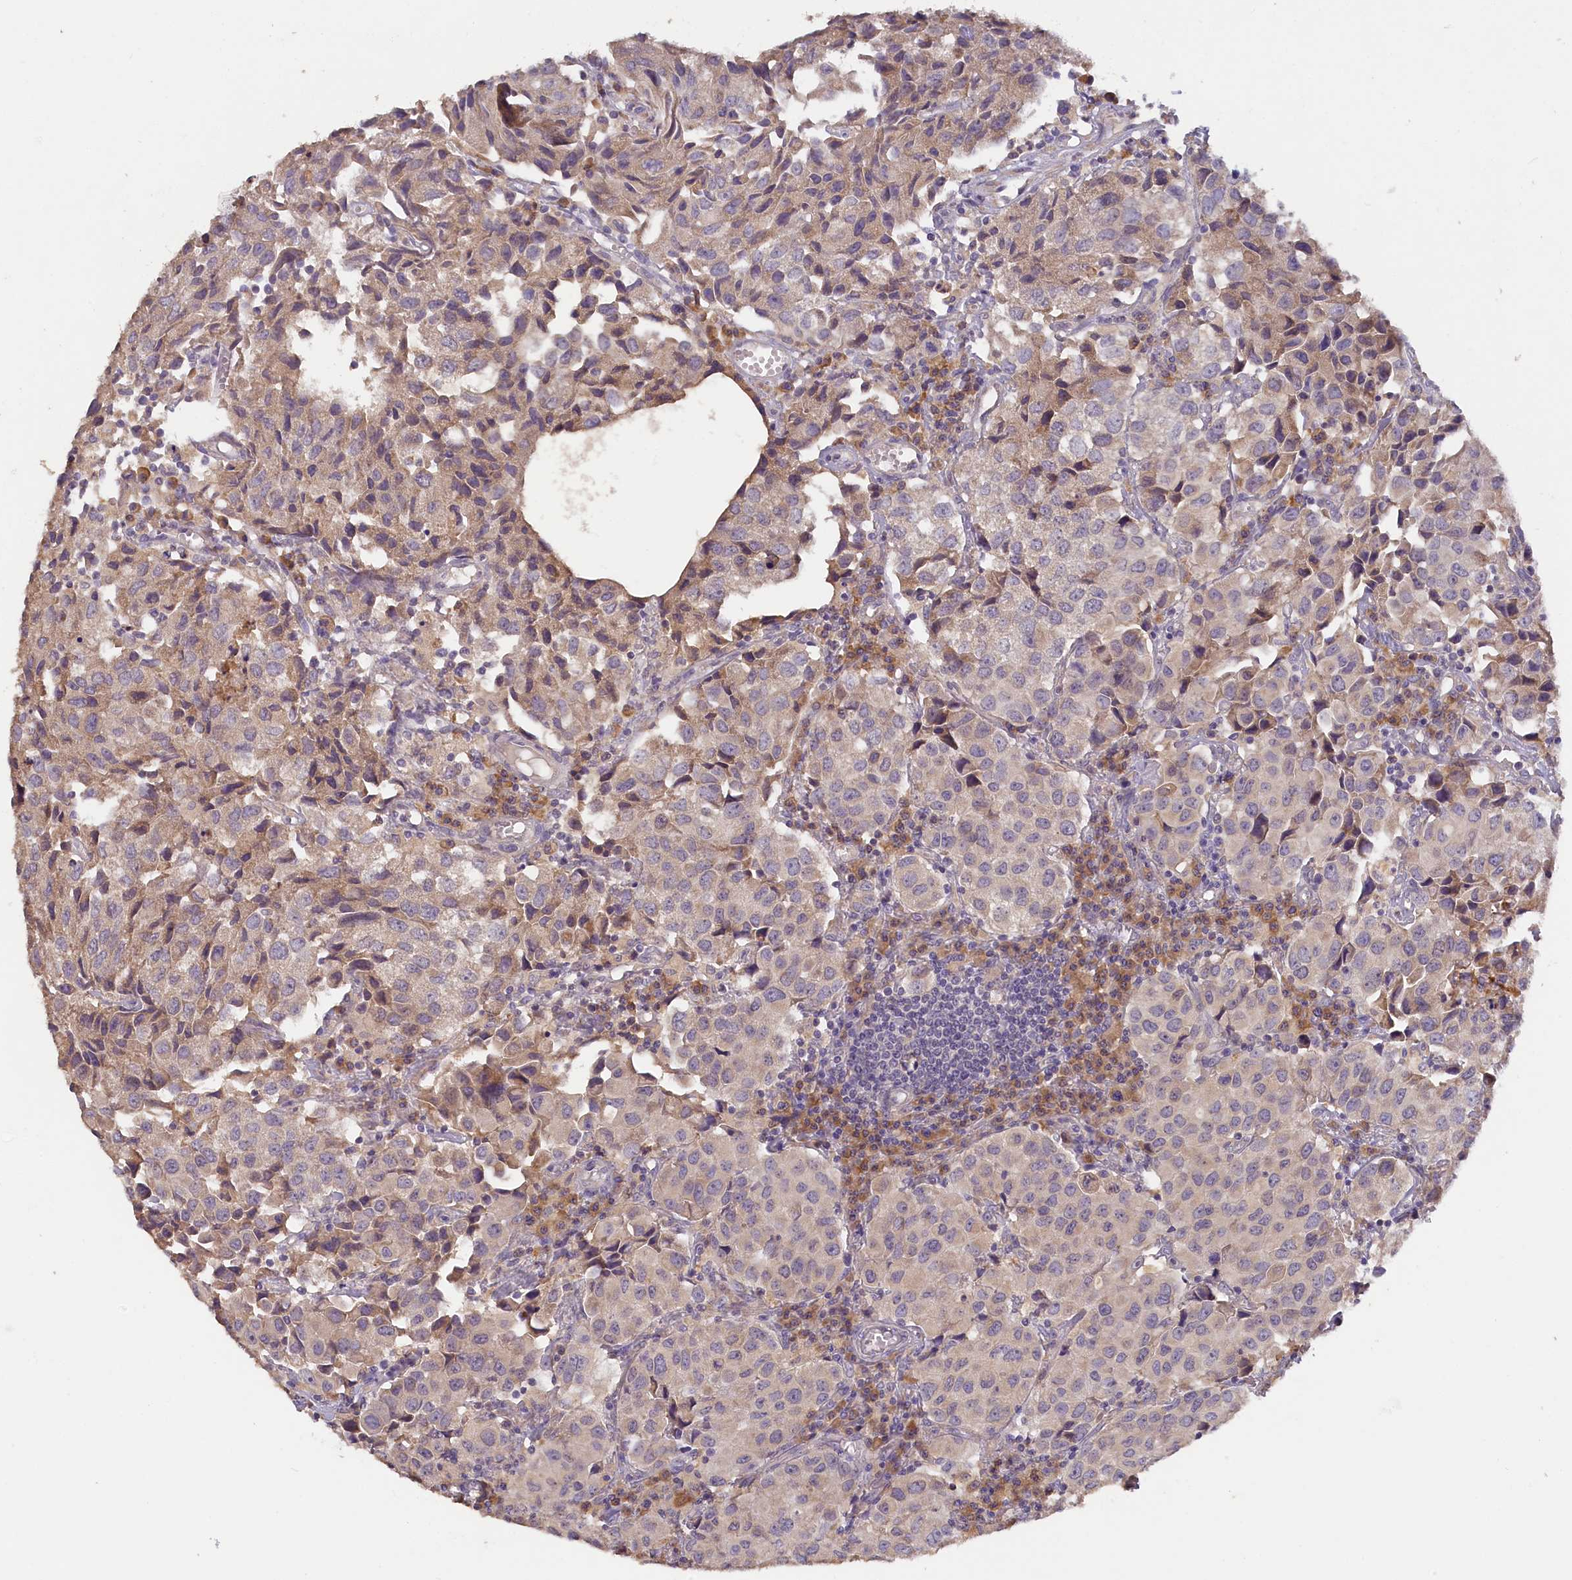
{"staining": {"intensity": "weak", "quantity": "<25%", "location": "cytoplasmic/membranous"}, "tissue": "urothelial cancer", "cell_type": "Tumor cells", "image_type": "cancer", "snomed": [{"axis": "morphology", "description": "Urothelial carcinoma, High grade"}, {"axis": "topography", "description": "Urinary bladder"}], "caption": "Image shows no protein expression in tumor cells of high-grade urothelial carcinoma tissue. (Brightfield microscopy of DAB (3,3'-diaminobenzidine) immunohistochemistry (IHC) at high magnification).", "gene": "ST7L", "patient": {"sex": "female", "age": 75}}